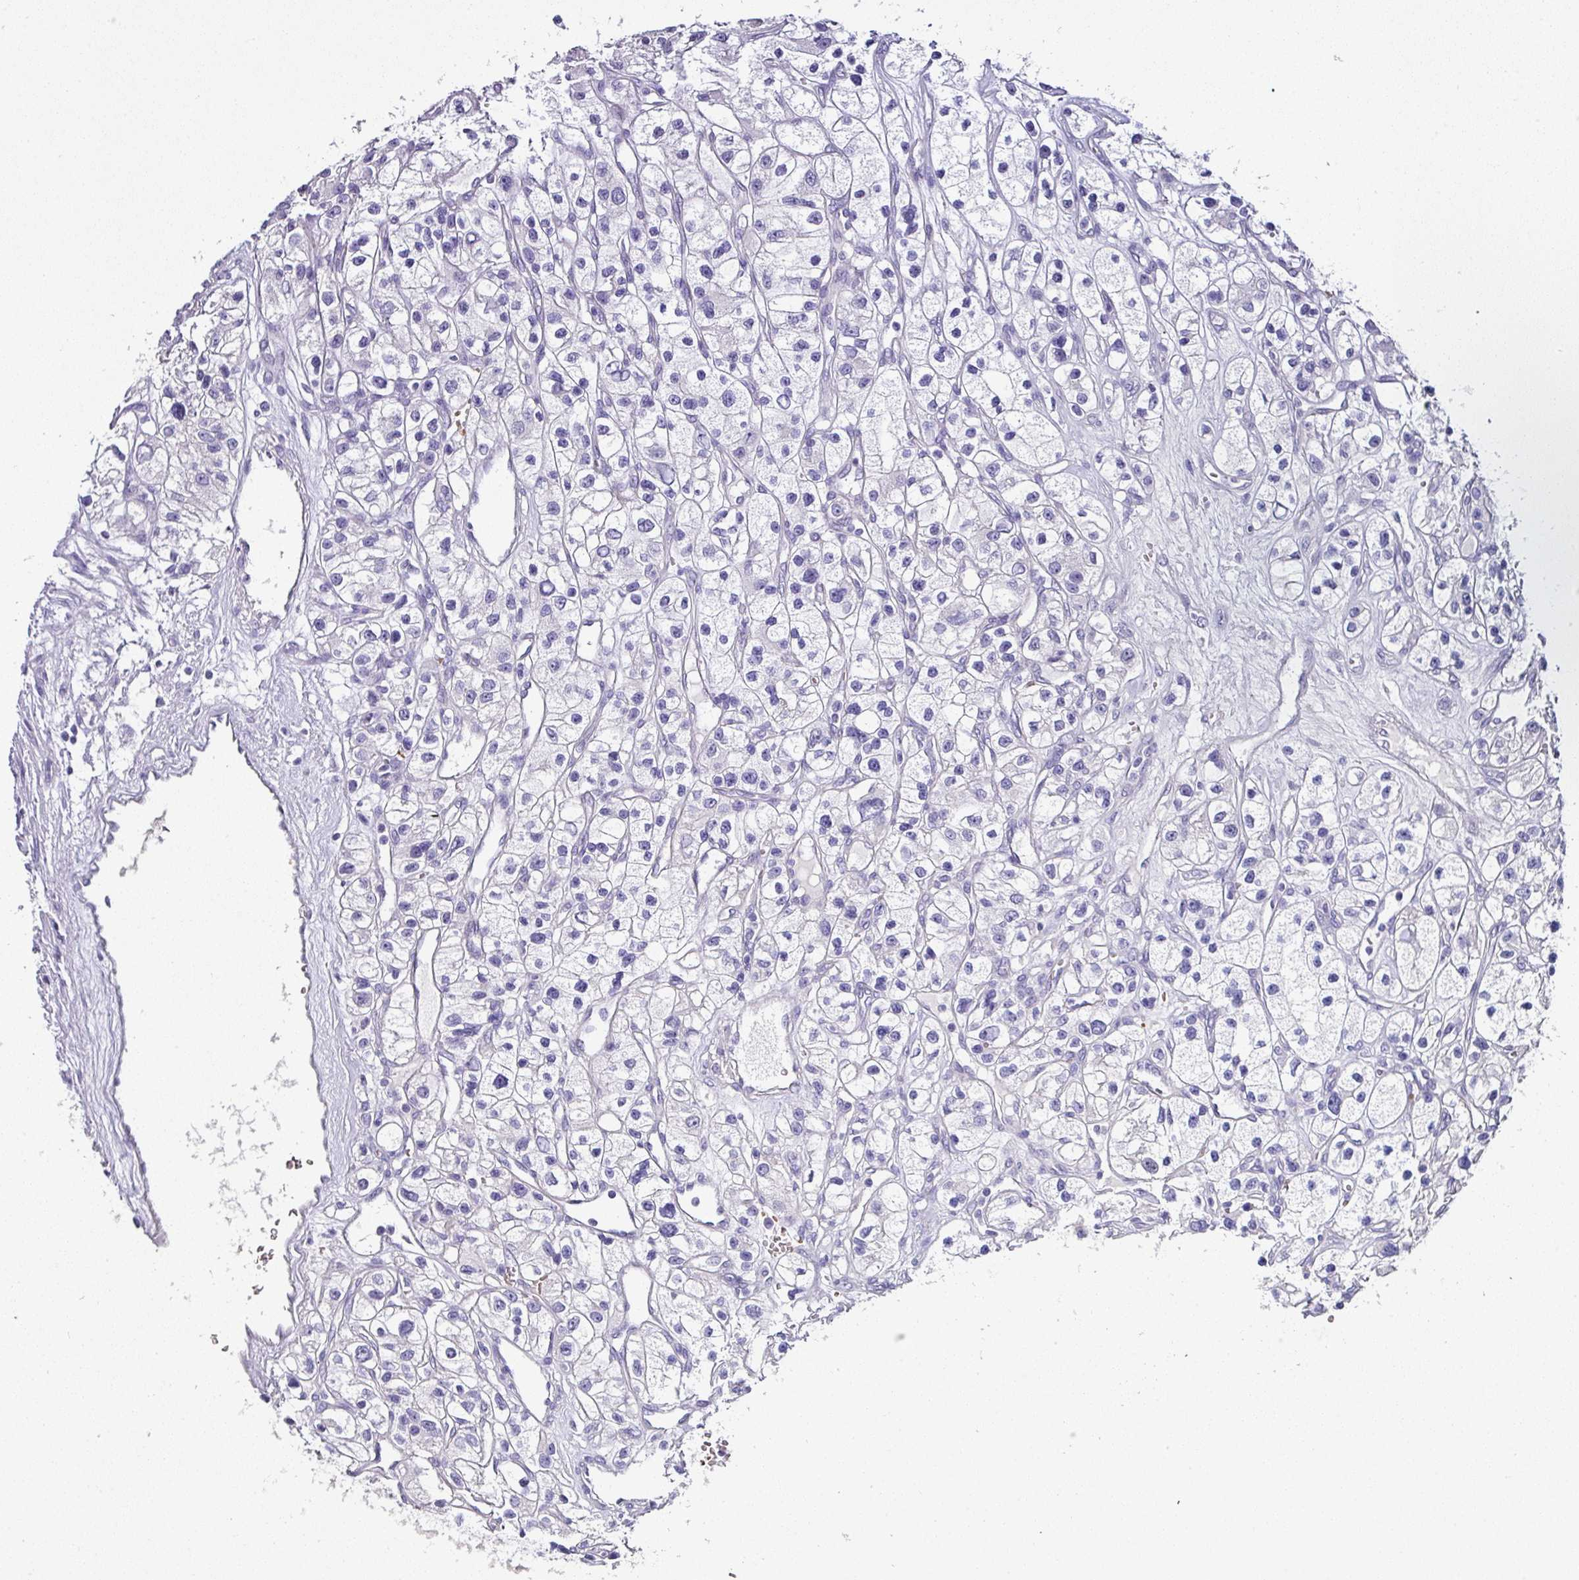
{"staining": {"intensity": "negative", "quantity": "none", "location": "none"}, "tissue": "renal cancer", "cell_type": "Tumor cells", "image_type": "cancer", "snomed": [{"axis": "morphology", "description": "Adenocarcinoma, NOS"}, {"axis": "topography", "description": "Kidney"}], "caption": "An IHC photomicrograph of adenocarcinoma (renal) is shown. There is no staining in tumor cells of adenocarcinoma (renal).", "gene": "NAPSA", "patient": {"sex": "female", "age": 57}}